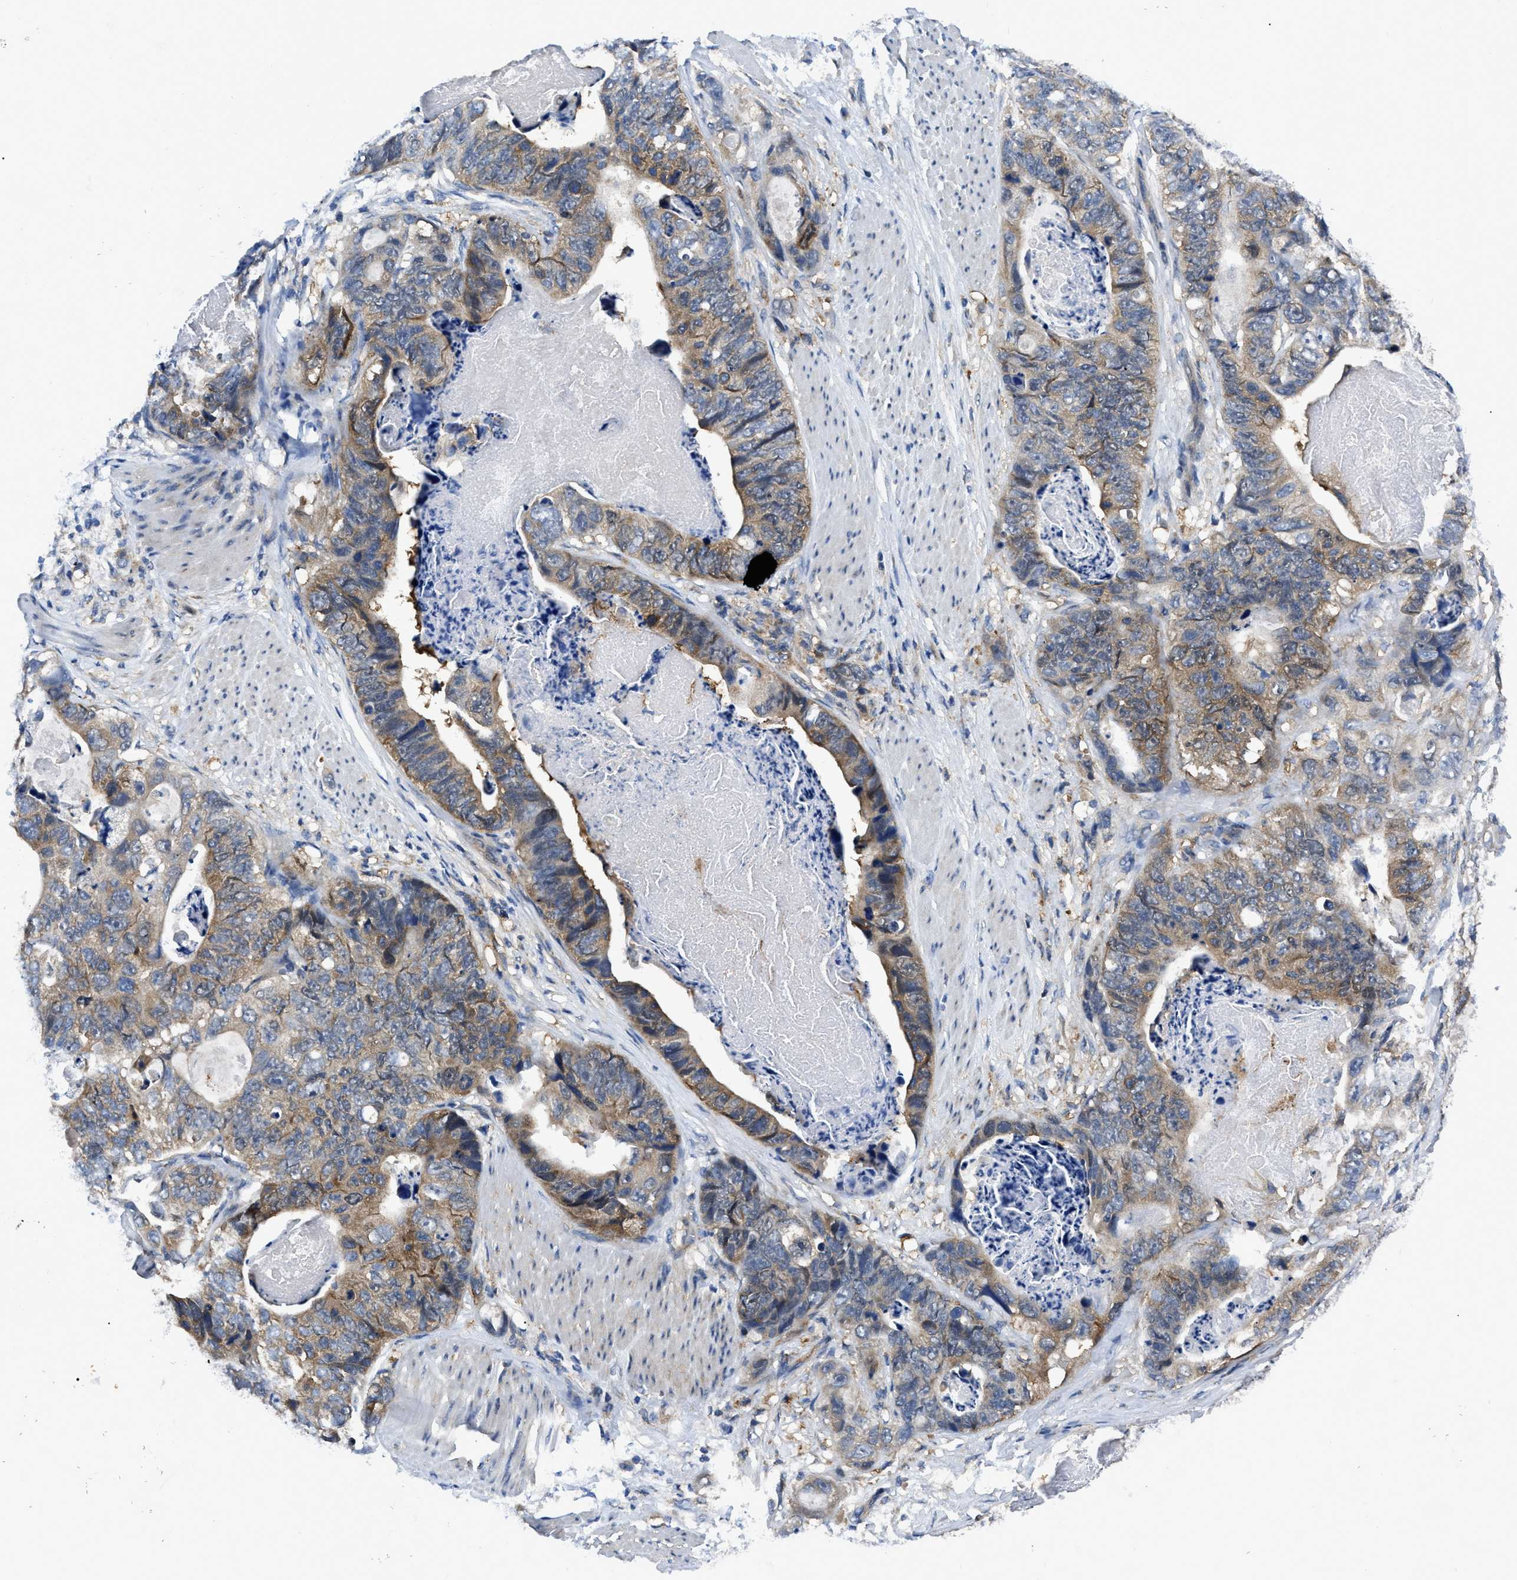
{"staining": {"intensity": "weak", "quantity": ">75%", "location": "cytoplasmic/membranous"}, "tissue": "stomach cancer", "cell_type": "Tumor cells", "image_type": "cancer", "snomed": [{"axis": "morphology", "description": "Normal tissue, NOS"}, {"axis": "morphology", "description": "Adenocarcinoma, NOS"}, {"axis": "topography", "description": "Stomach"}], "caption": "Adenocarcinoma (stomach) stained with DAB immunohistochemistry (IHC) shows low levels of weak cytoplasmic/membranous staining in about >75% of tumor cells. Nuclei are stained in blue.", "gene": "GET4", "patient": {"sex": "female", "age": 89}}